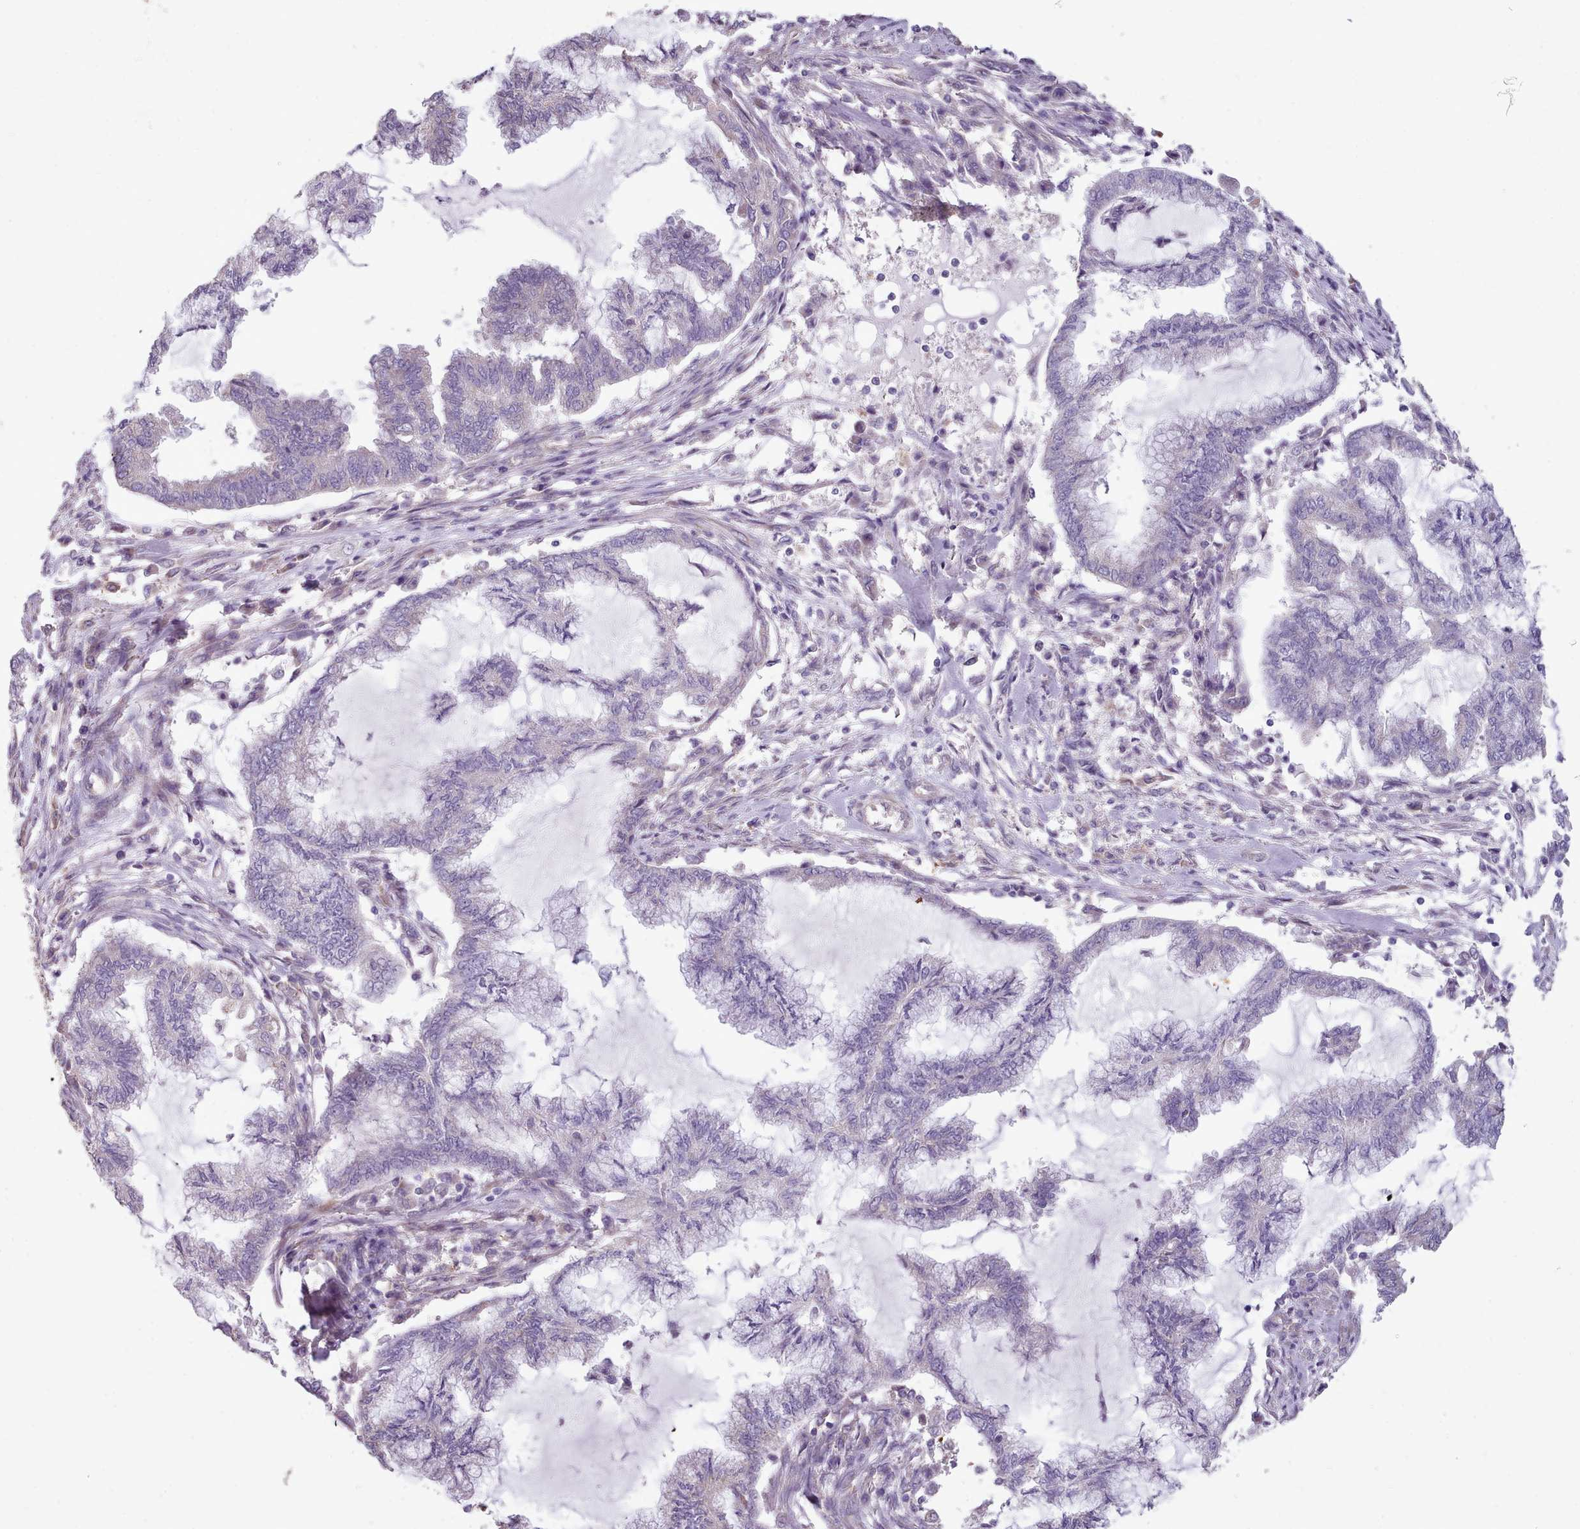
{"staining": {"intensity": "negative", "quantity": "none", "location": "none"}, "tissue": "endometrial cancer", "cell_type": "Tumor cells", "image_type": "cancer", "snomed": [{"axis": "morphology", "description": "Adenocarcinoma, NOS"}, {"axis": "topography", "description": "Endometrium"}], "caption": "This is a histopathology image of immunohistochemistry (IHC) staining of endometrial adenocarcinoma, which shows no expression in tumor cells.", "gene": "DPF1", "patient": {"sex": "female", "age": 86}}